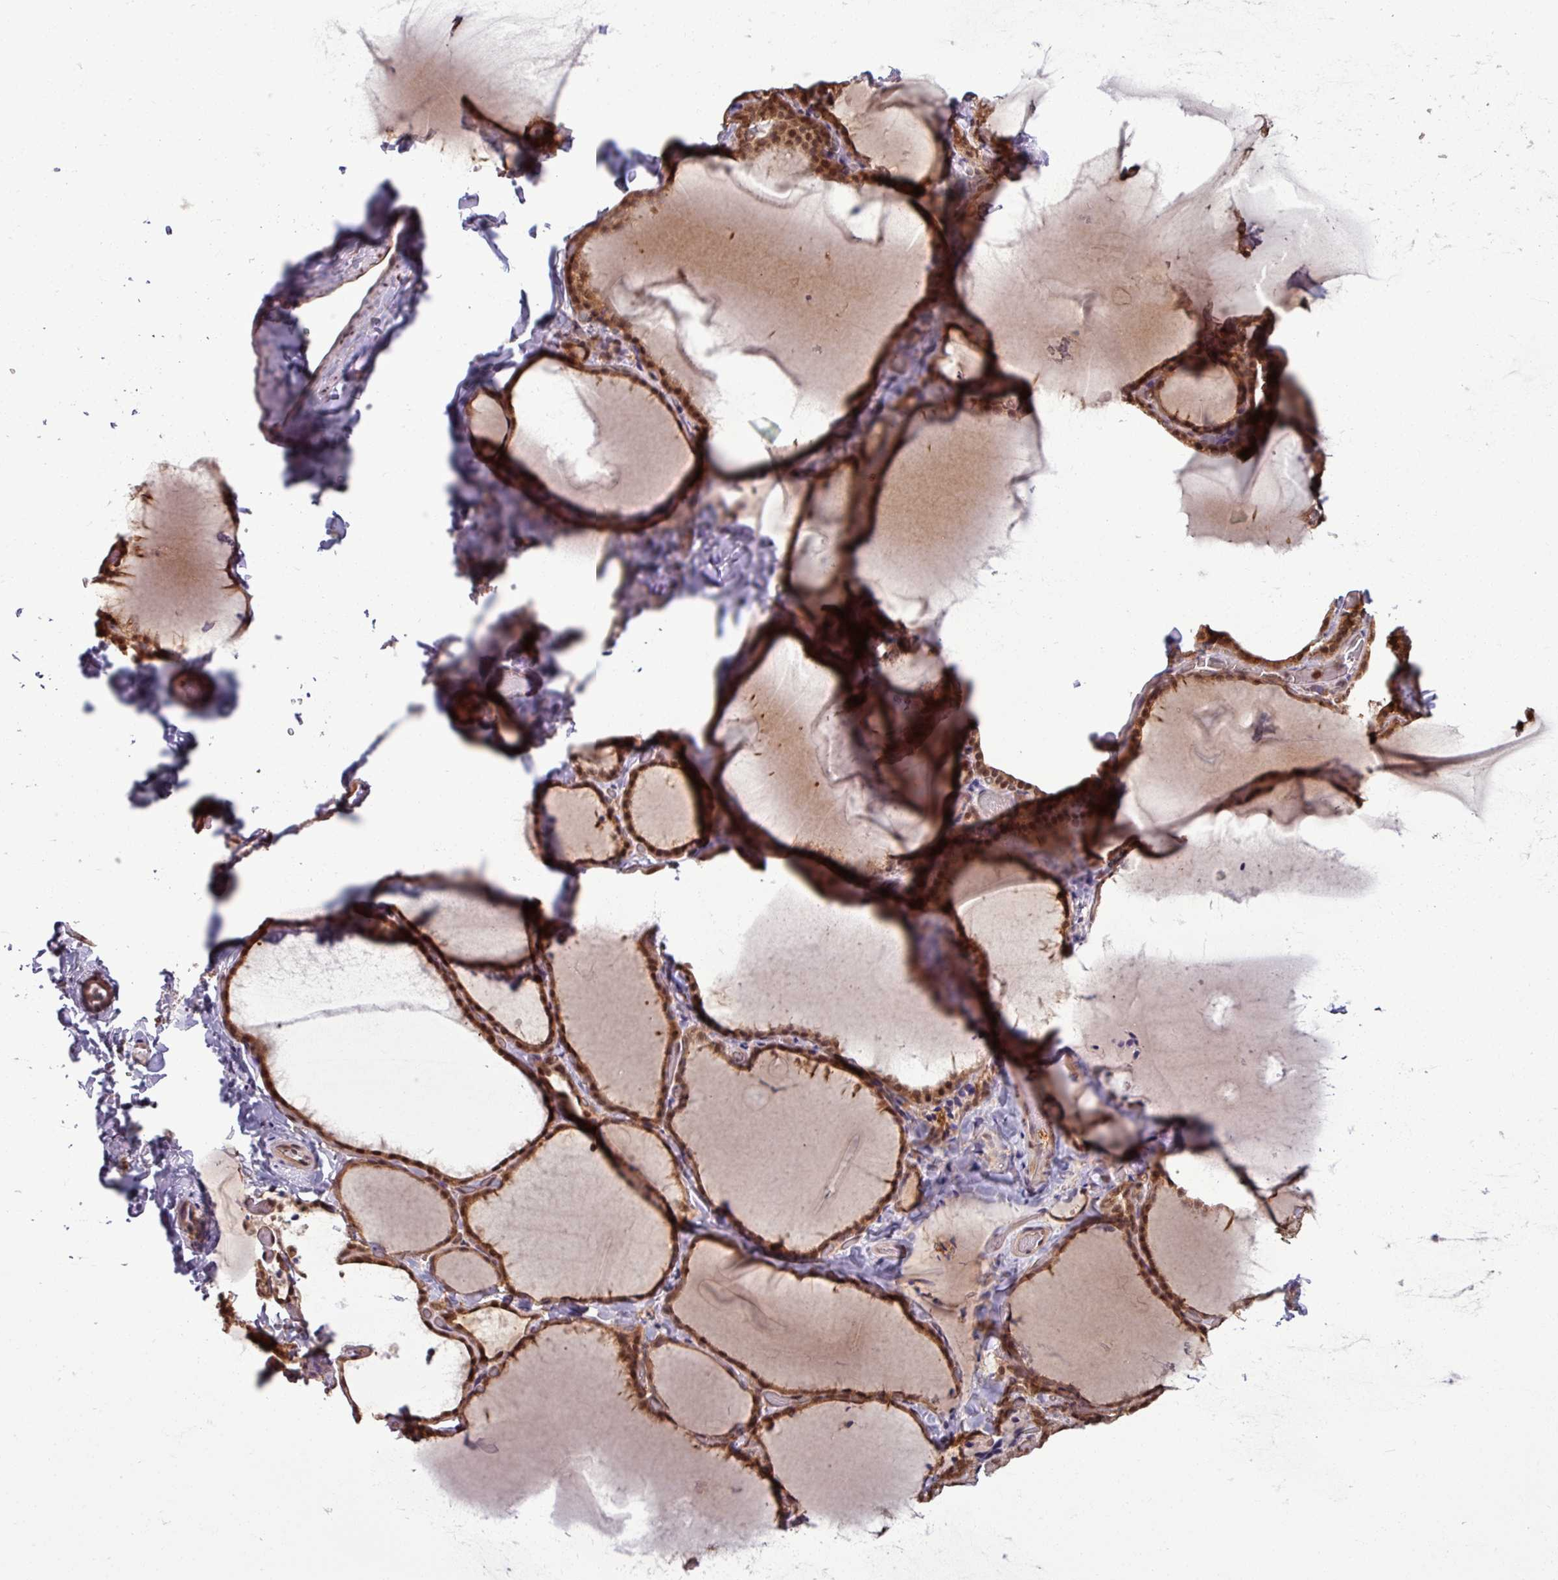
{"staining": {"intensity": "moderate", "quantity": ">75%", "location": "cytoplasmic/membranous,nuclear"}, "tissue": "thyroid gland", "cell_type": "Glandular cells", "image_type": "normal", "snomed": [{"axis": "morphology", "description": "Normal tissue, NOS"}, {"axis": "topography", "description": "Thyroid gland"}], "caption": "Immunohistochemical staining of benign human thyroid gland shows moderate cytoplasmic/membranous,nuclear protein expression in approximately >75% of glandular cells.", "gene": "KCTD11", "patient": {"sex": "female", "age": 22}}